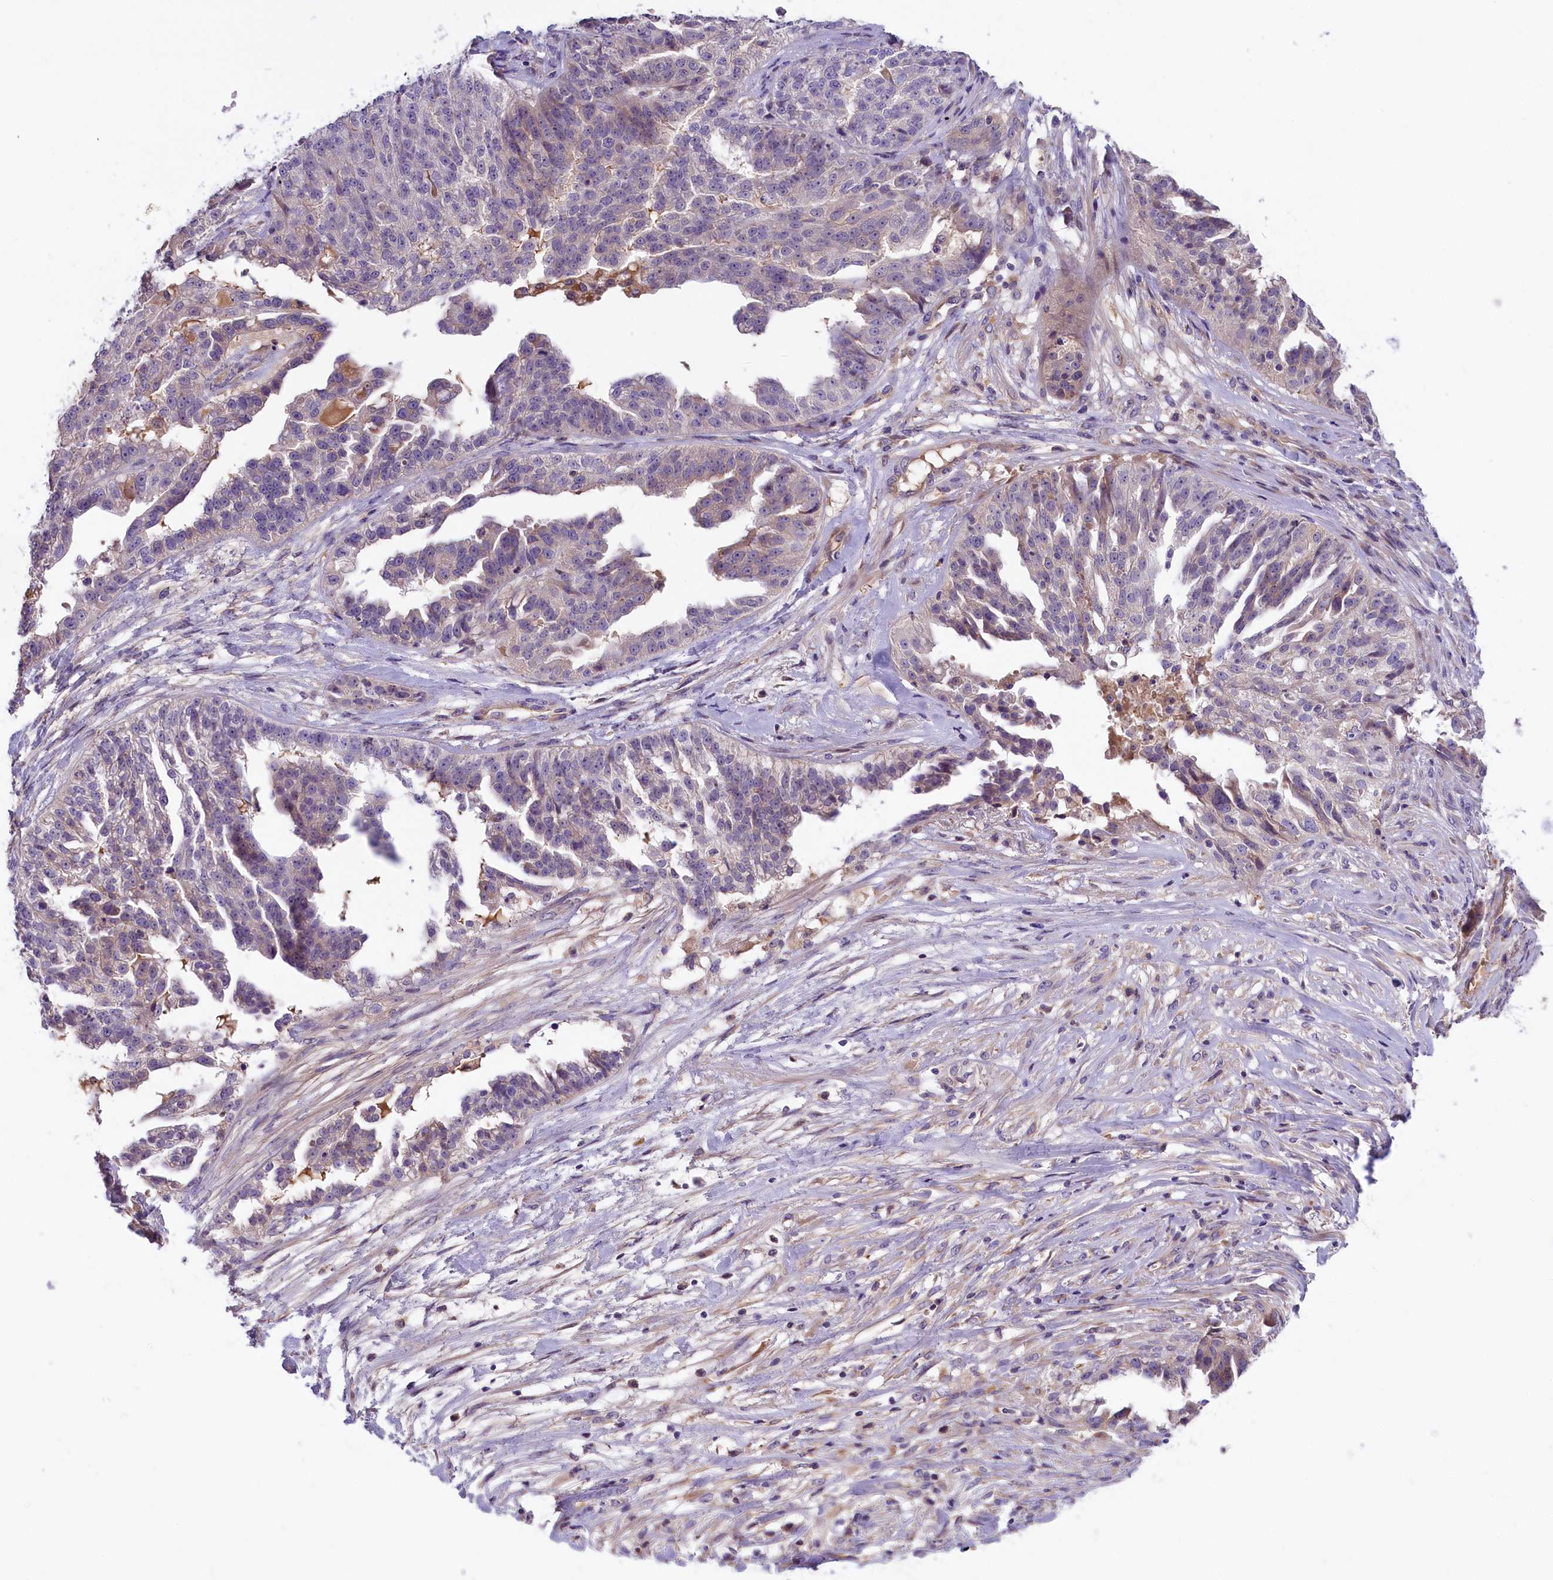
{"staining": {"intensity": "weak", "quantity": "<25%", "location": "cytoplasmic/membranous"}, "tissue": "ovarian cancer", "cell_type": "Tumor cells", "image_type": "cancer", "snomed": [{"axis": "morphology", "description": "Cystadenocarcinoma, serous, NOS"}, {"axis": "topography", "description": "Ovary"}], "caption": "DAB (3,3'-diaminobenzidine) immunohistochemical staining of ovarian cancer exhibits no significant positivity in tumor cells.", "gene": "CCDC32", "patient": {"sex": "female", "age": 58}}